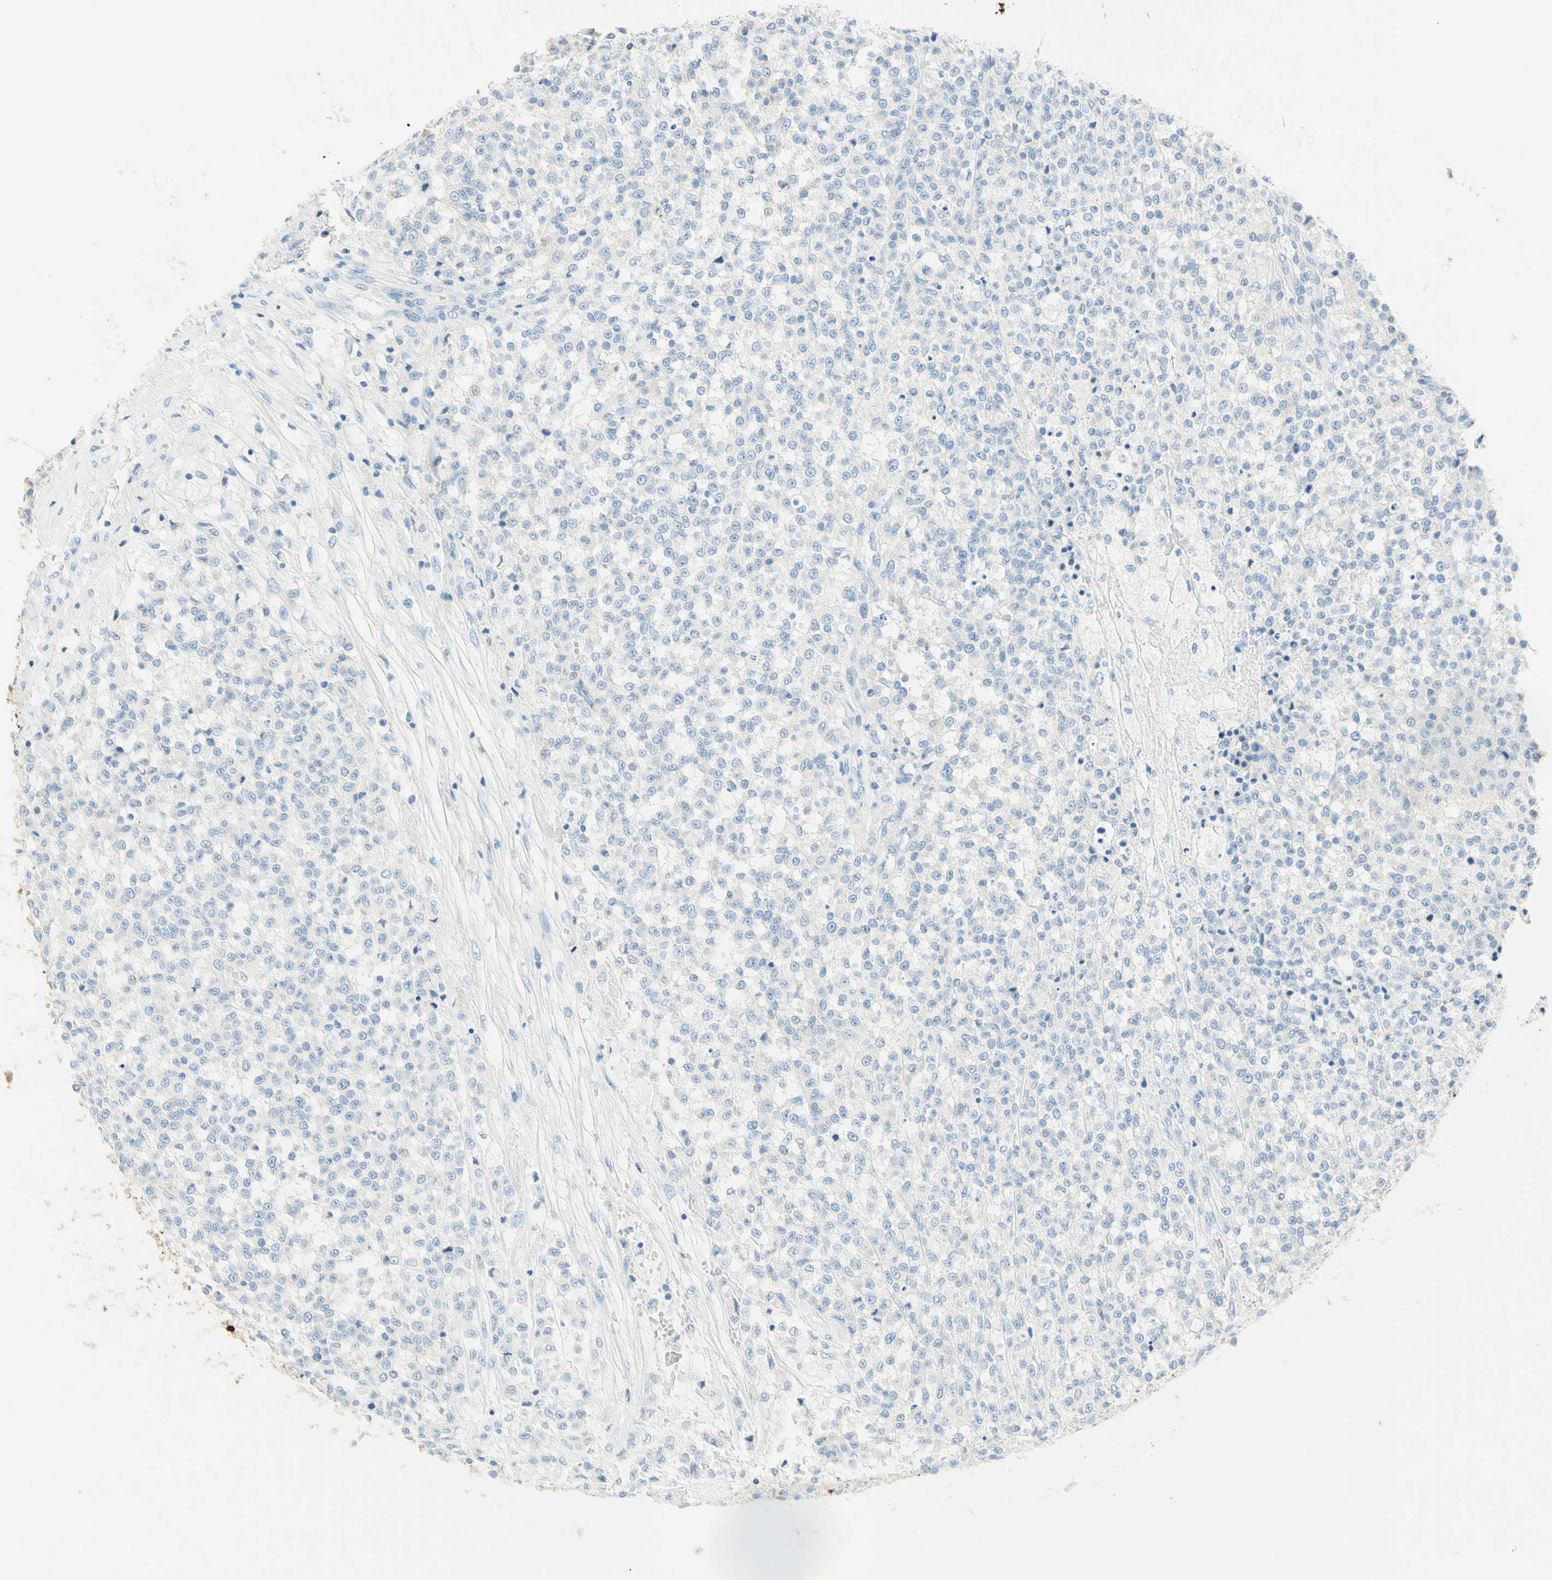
{"staining": {"intensity": "negative", "quantity": "none", "location": "none"}, "tissue": "testis cancer", "cell_type": "Tumor cells", "image_type": "cancer", "snomed": [{"axis": "morphology", "description": "Seminoma, NOS"}, {"axis": "topography", "description": "Testis"}], "caption": "IHC micrograph of neoplastic tissue: seminoma (testis) stained with DAB (3,3'-diaminobenzidine) shows no significant protein expression in tumor cells.", "gene": "TMEM132D", "patient": {"sex": "male", "age": 59}}